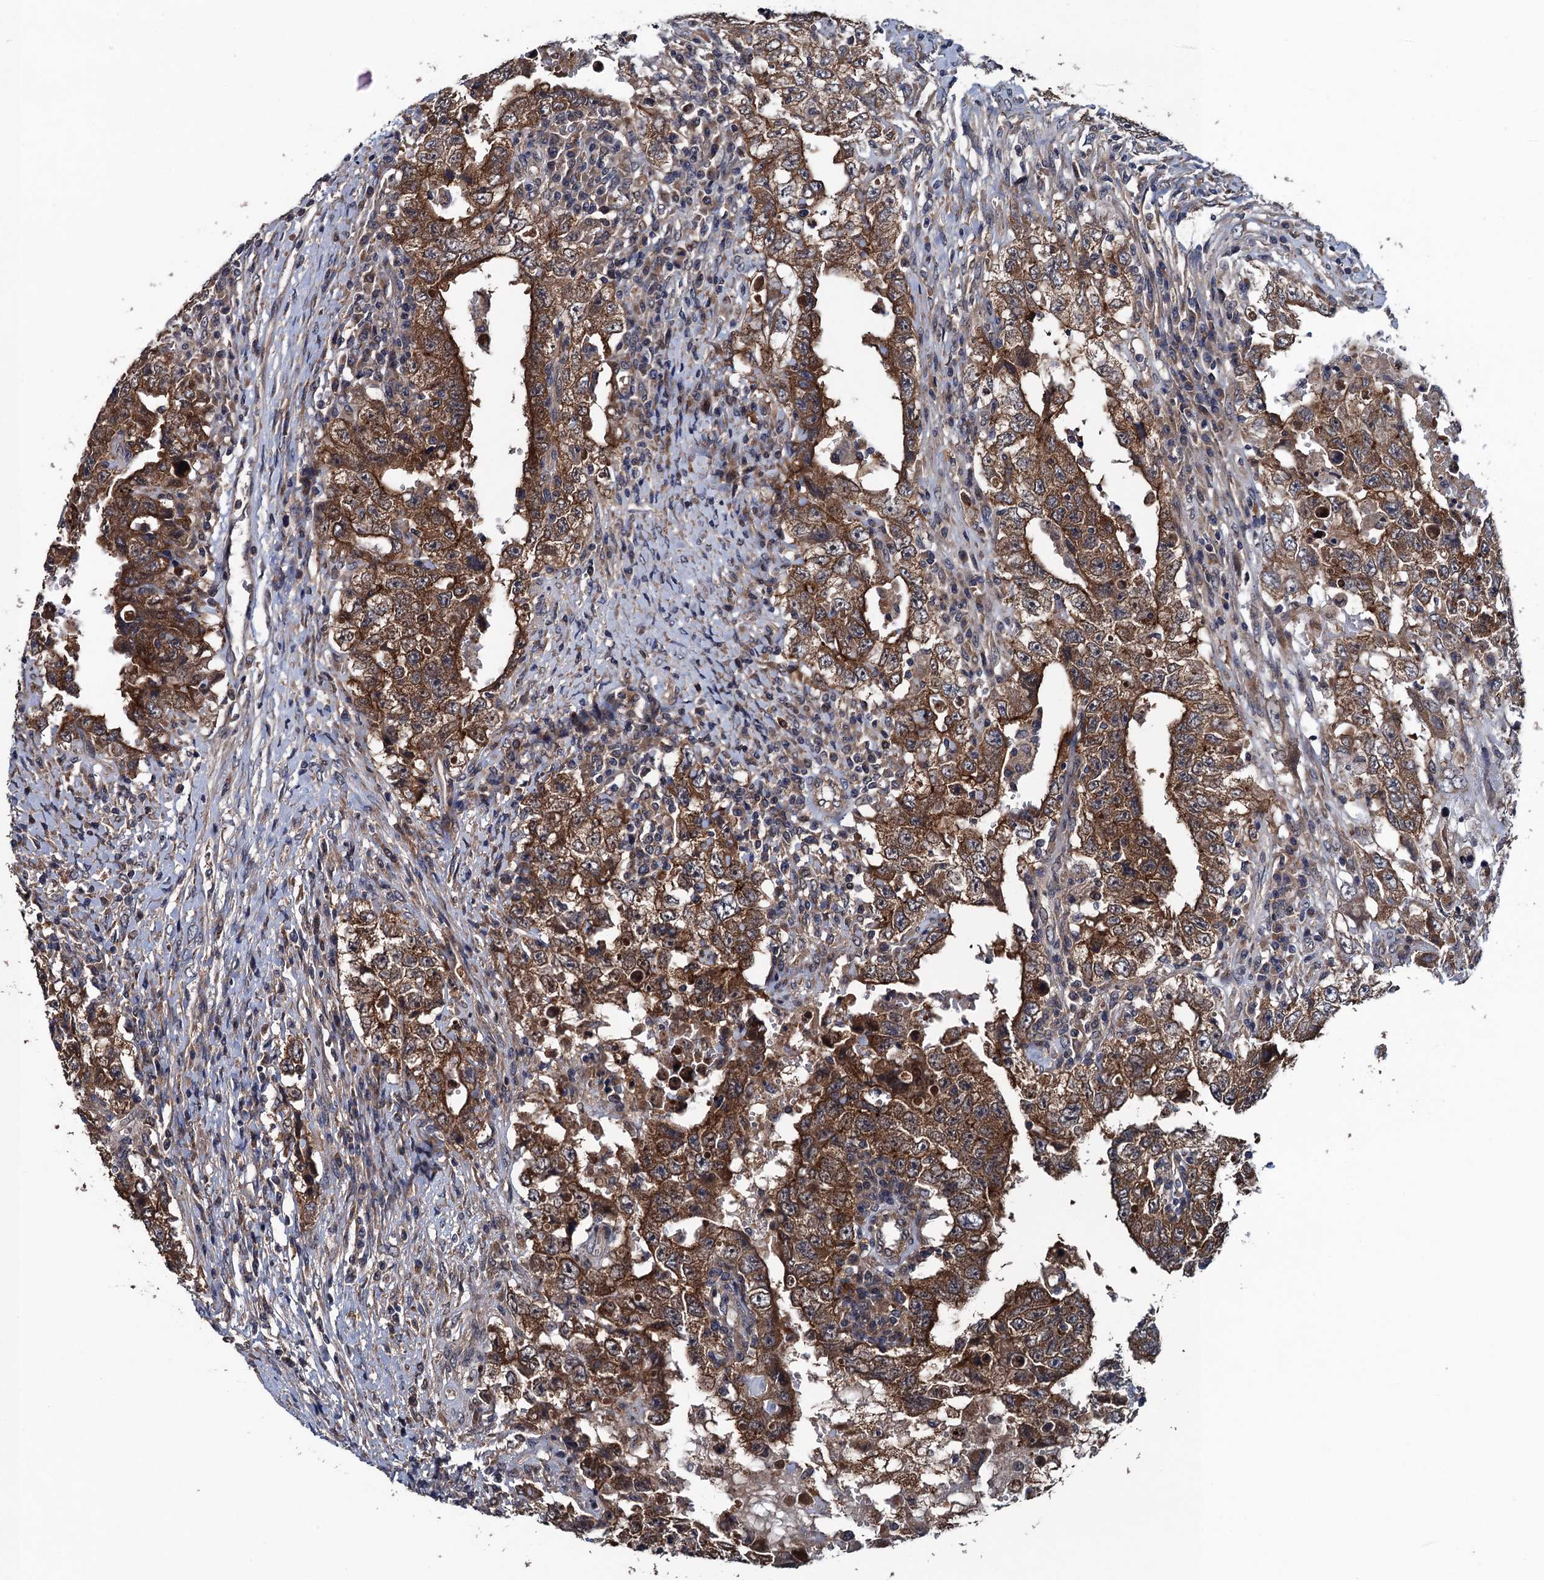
{"staining": {"intensity": "moderate", "quantity": ">75%", "location": "cytoplasmic/membranous"}, "tissue": "testis cancer", "cell_type": "Tumor cells", "image_type": "cancer", "snomed": [{"axis": "morphology", "description": "Carcinoma, Embryonal, NOS"}, {"axis": "topography", "description": "Testis"}], "caption": "A micrograph of human embryonal carcinoma (testis) stained for a protein reveals moderate cytoplasmic/membranous brown staining in tumor cells.", "gene": "BLTP3B", "patient": {"sex": "male", "age": 26}}